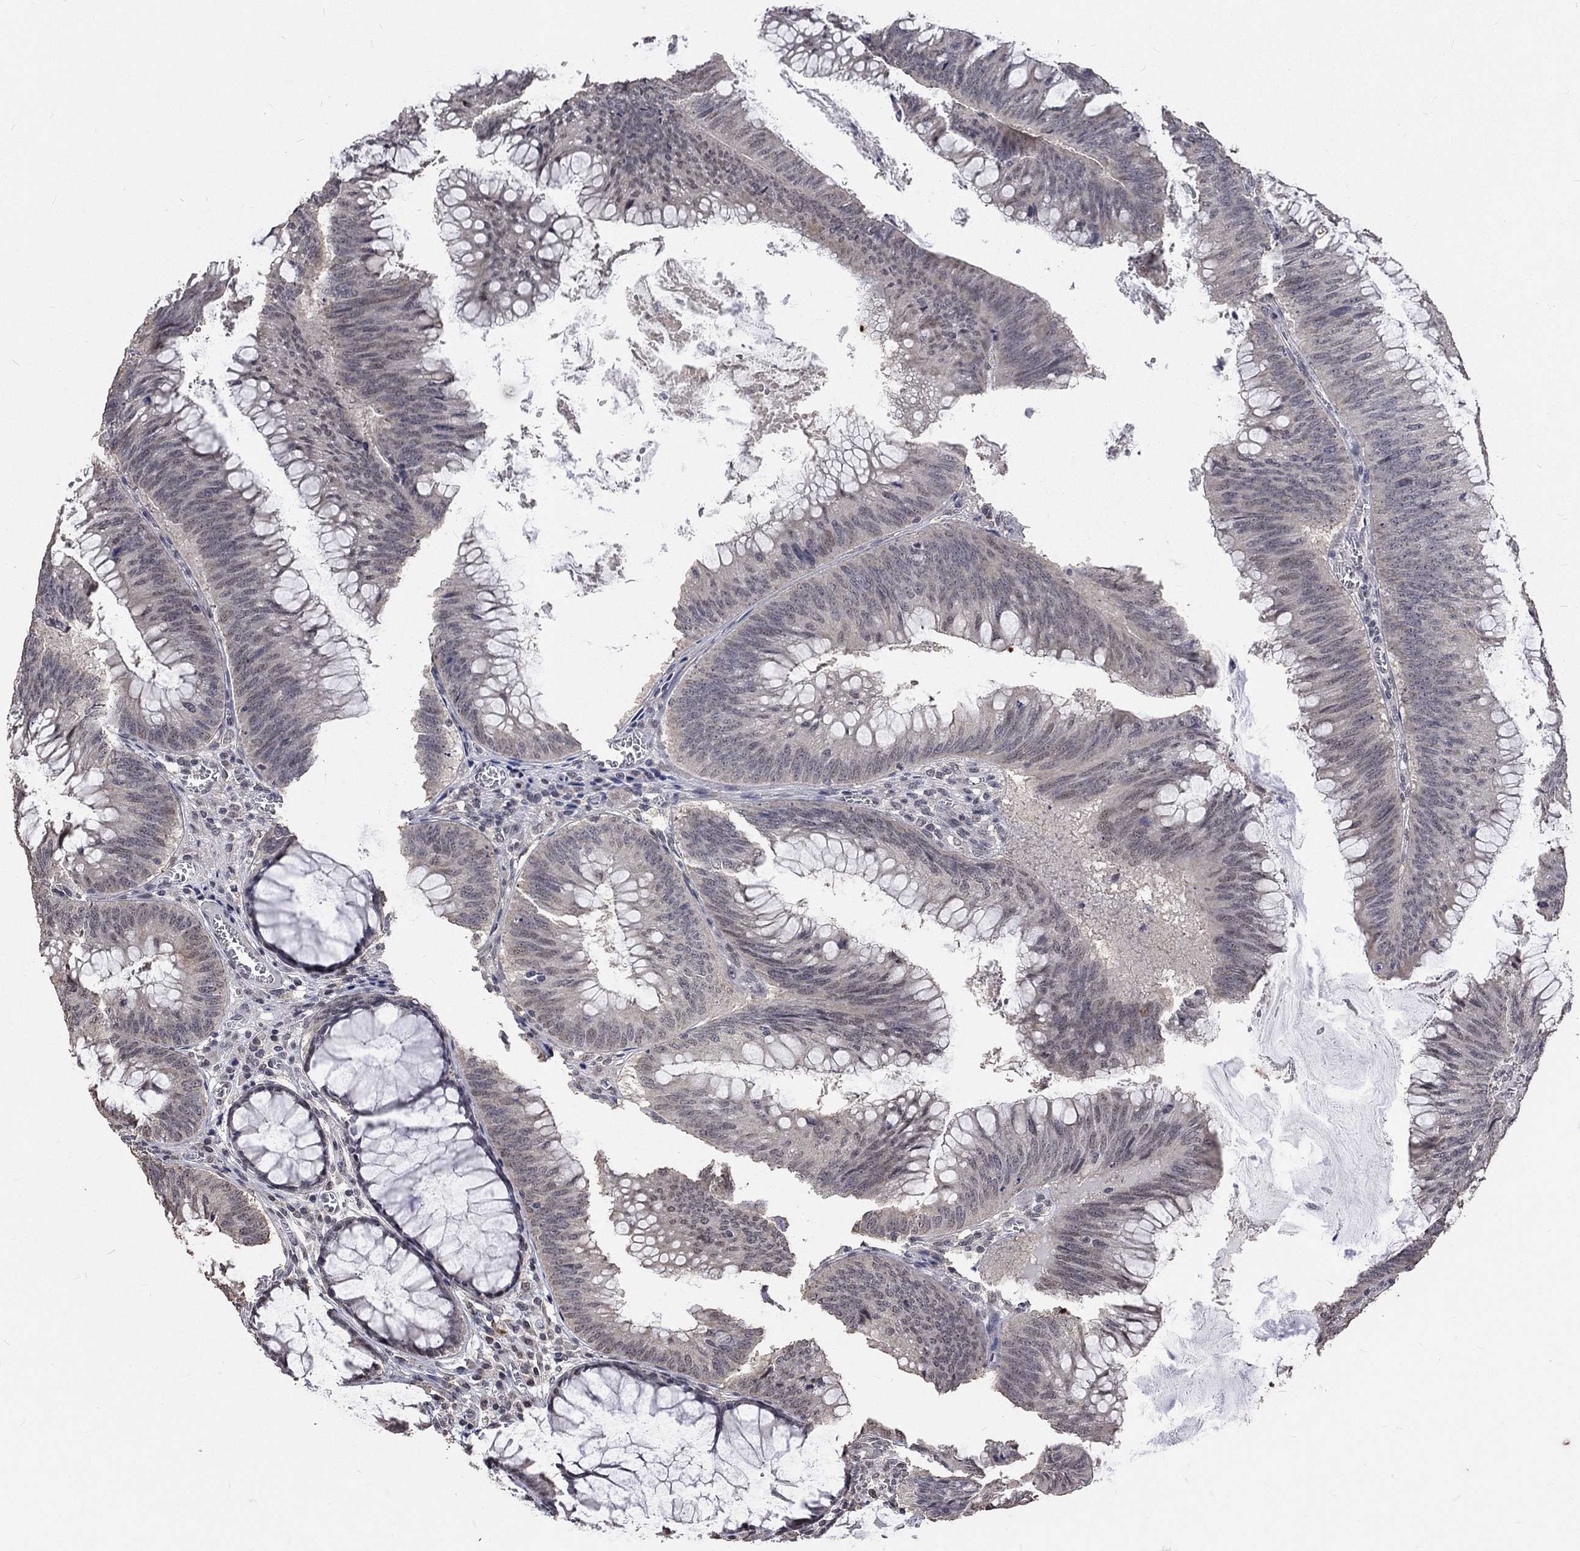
{"staining": {"intensity": "negative", "quantity": "none", "location": "none"}, "tissue": "colorectal cancer", "cell_type": "Tumor cells", "image_type": "cancer", "snomed": [{"axis": "morphology", "description": "Adenocarcinoma, NOS"}, {"axis": "topography", "description": "Rectum"}], "caption": "Immunohistochemical staining of human colorectal cancer (adenocarcinoma) exhibits no significant expression in tumor cells. (DAB (3,3'-diaminobenzidine) immunohistochemistry with hematoxylin counter stain).", "gene": "SPATA33", "patient": {"sex": "female", "age": 72}}